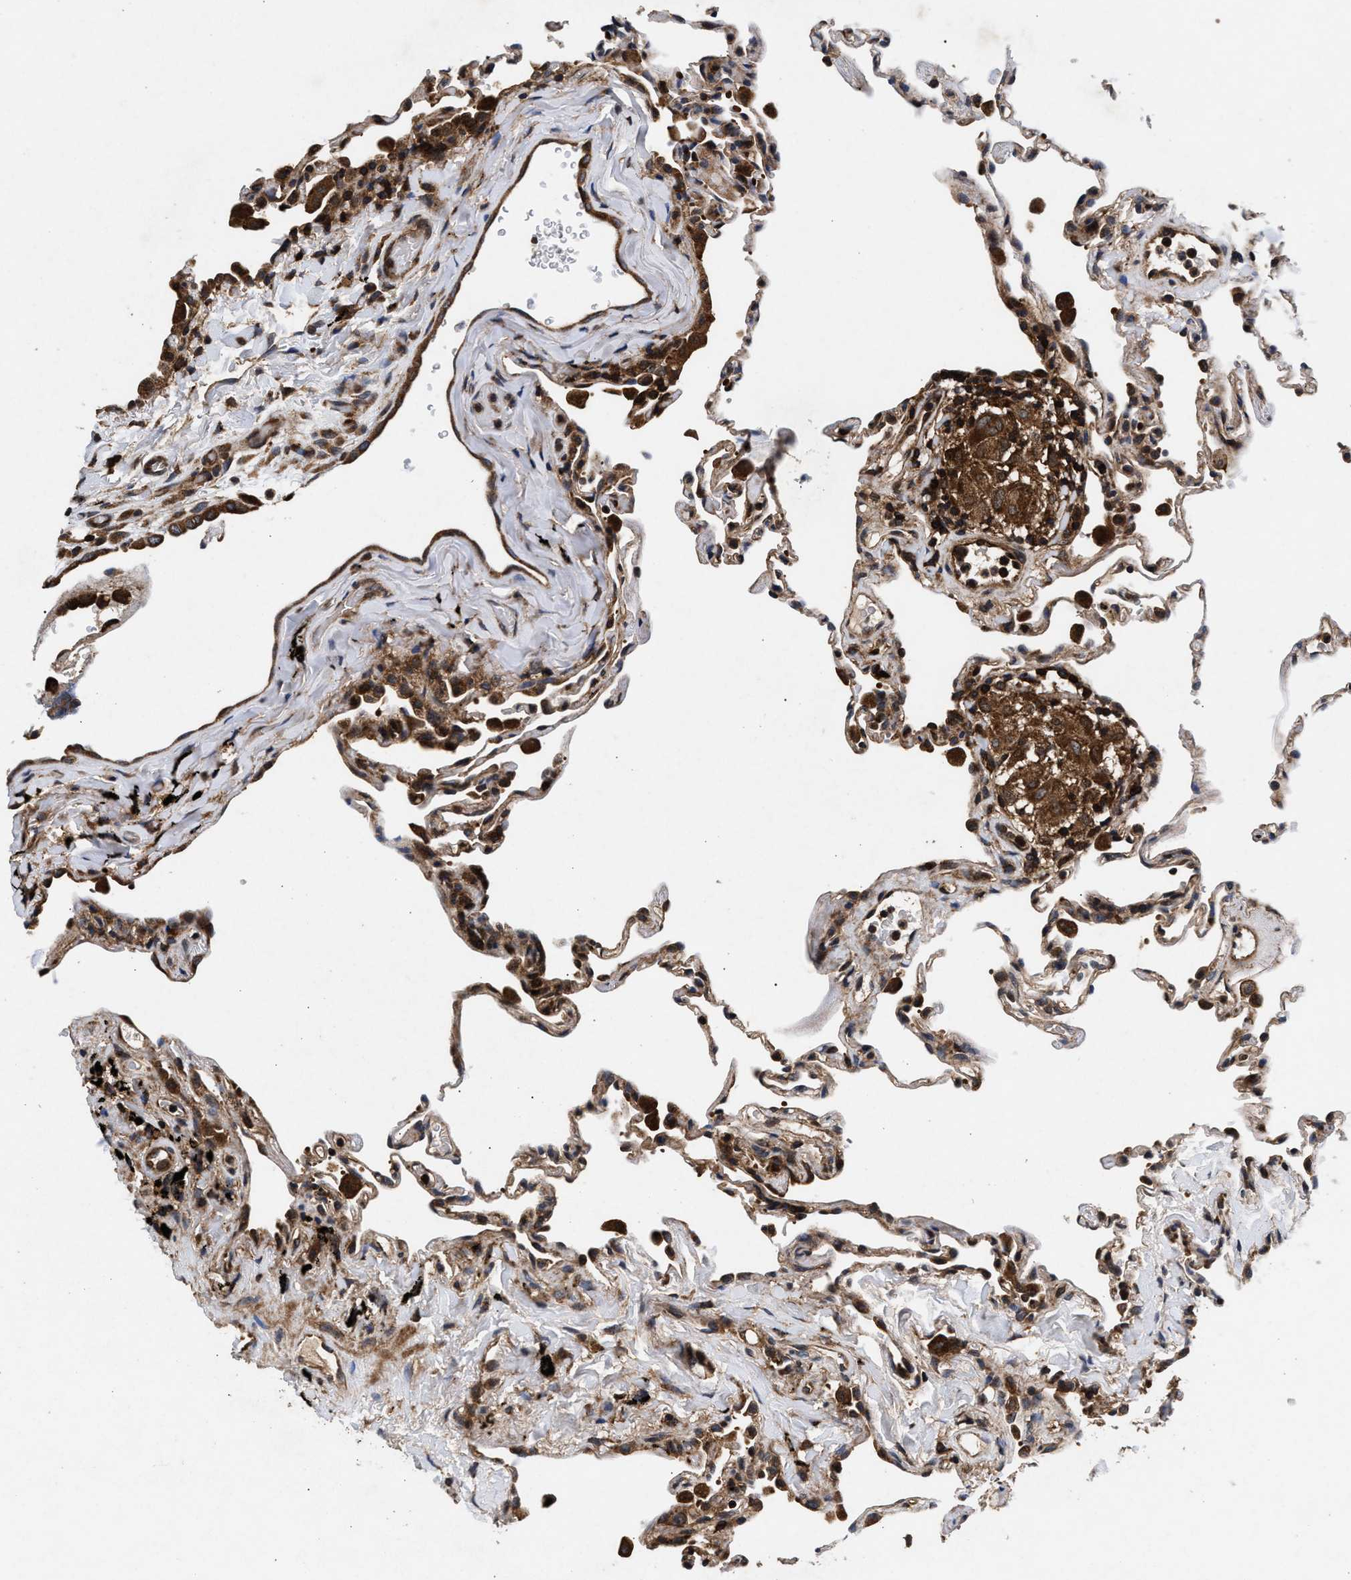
{"staining": {"intensity": "moderate", "quantity": ">75%", "location": "cytoplasmic/membranous"}, "tissue": "lung", "cell_type": "Alveolar cells", "image_type": "normal", "snomed": [{"axis": "morphology", "description": "Normal tissue, NOS"}, {"axis": "topography", "description": "Lung"}], "caption": "Immunohistochemistry photomicrograph of benign lung: human lung stained using immunohistochemistry displays medium levels of moderate protein expression localized specifically in the cytoplasmic/membranous of alveolar cells, appearing as a cytoplasmic/membranous brown color.", "gene": "NFKB2", "patient": {"sex": "male", "age": 59}}